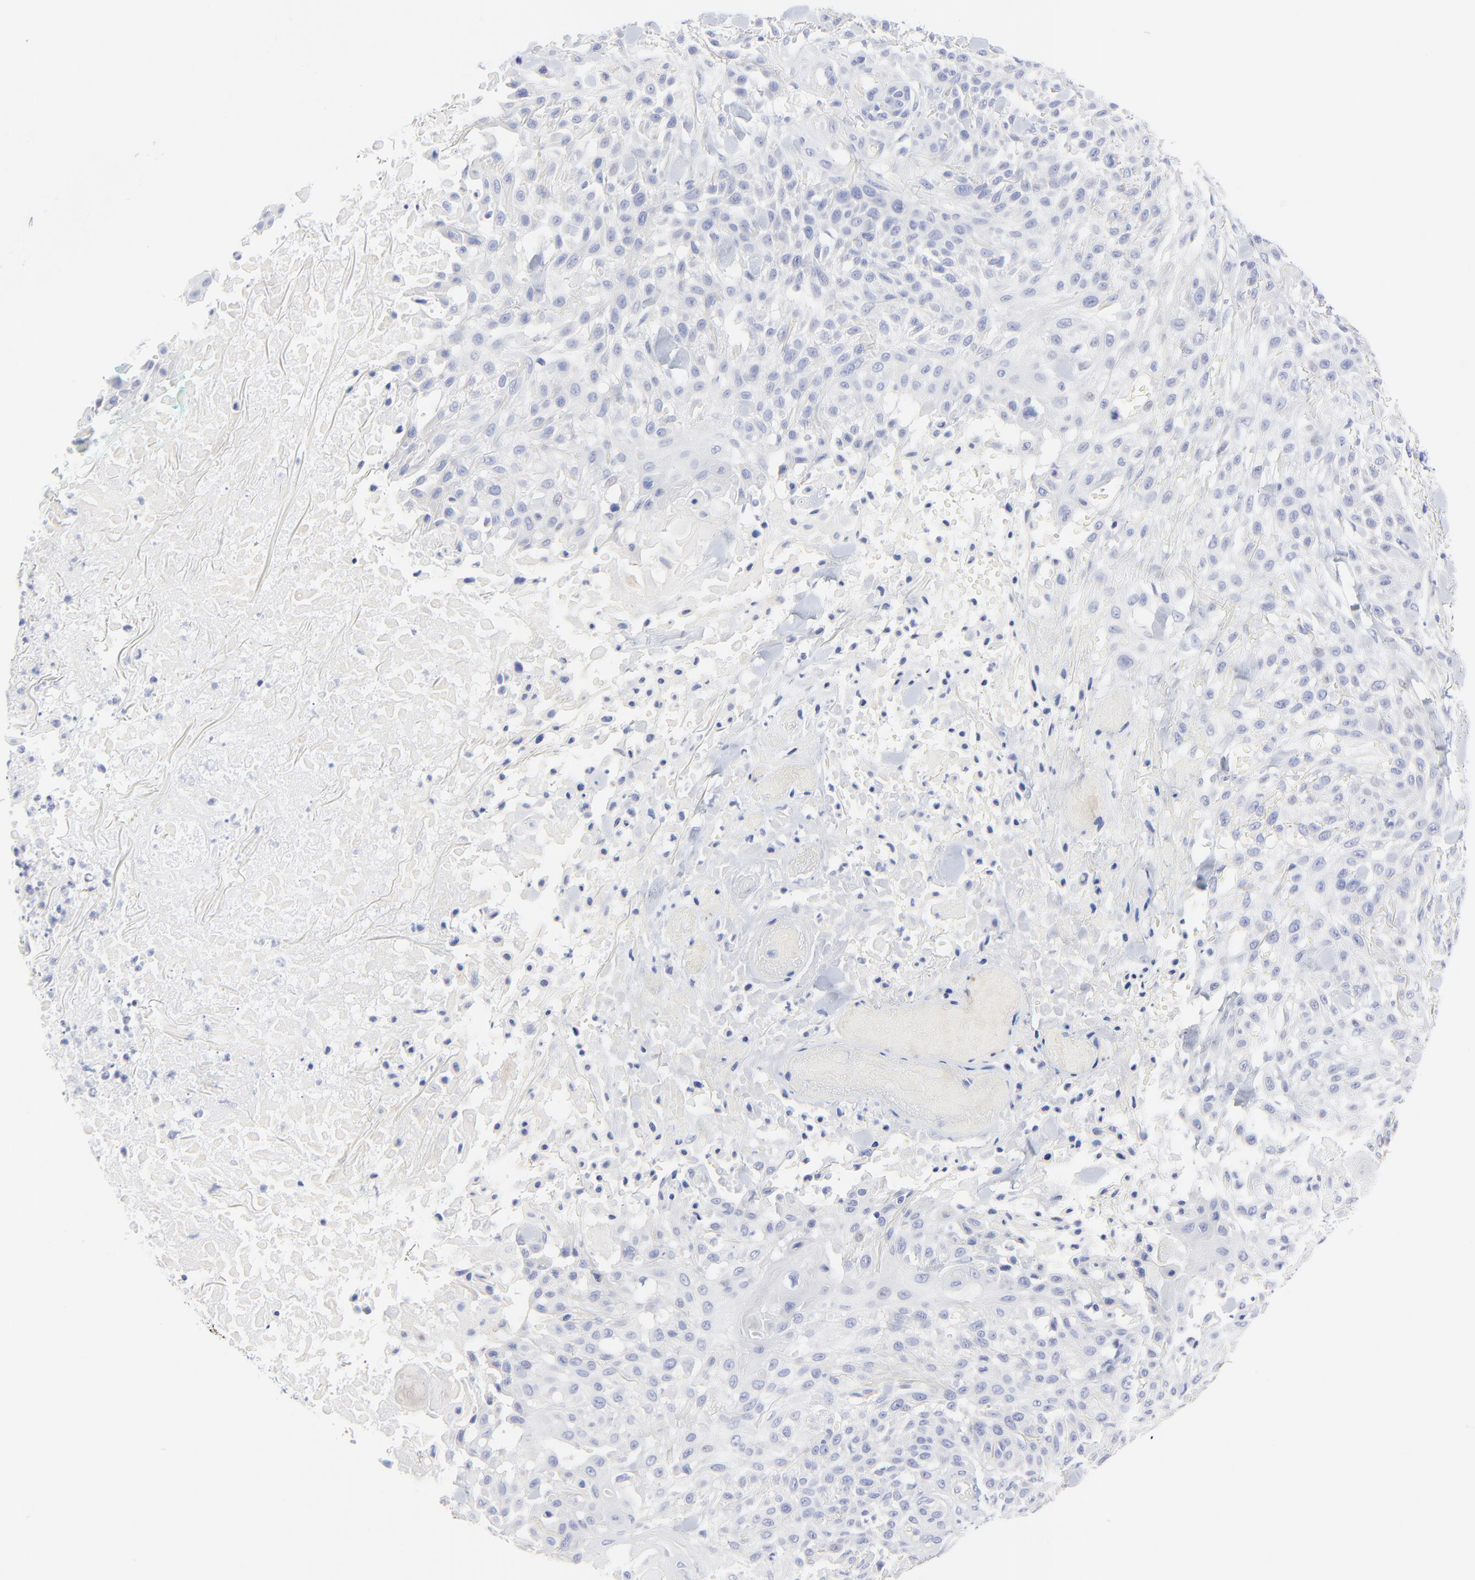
{"staining": {"intensity": "negative", "quantity": "none", "location": "none"}, "tissue": "skin cancer", "cell_type": "Tumor cells", "image_type": "cancer", "snomed": [{"axis": "morphology", "description": "Squamous cell carcinoma, NOS"}, {"axis": "topography", "description": "Skin"}], "caption": "This is an immunohistochemistry histopathology image of skin cancer (squamous cell carcinoma). There is no staining in tumor cells.", "gene": "PSD3", "patient": {"sex": "female", "age": 42}}